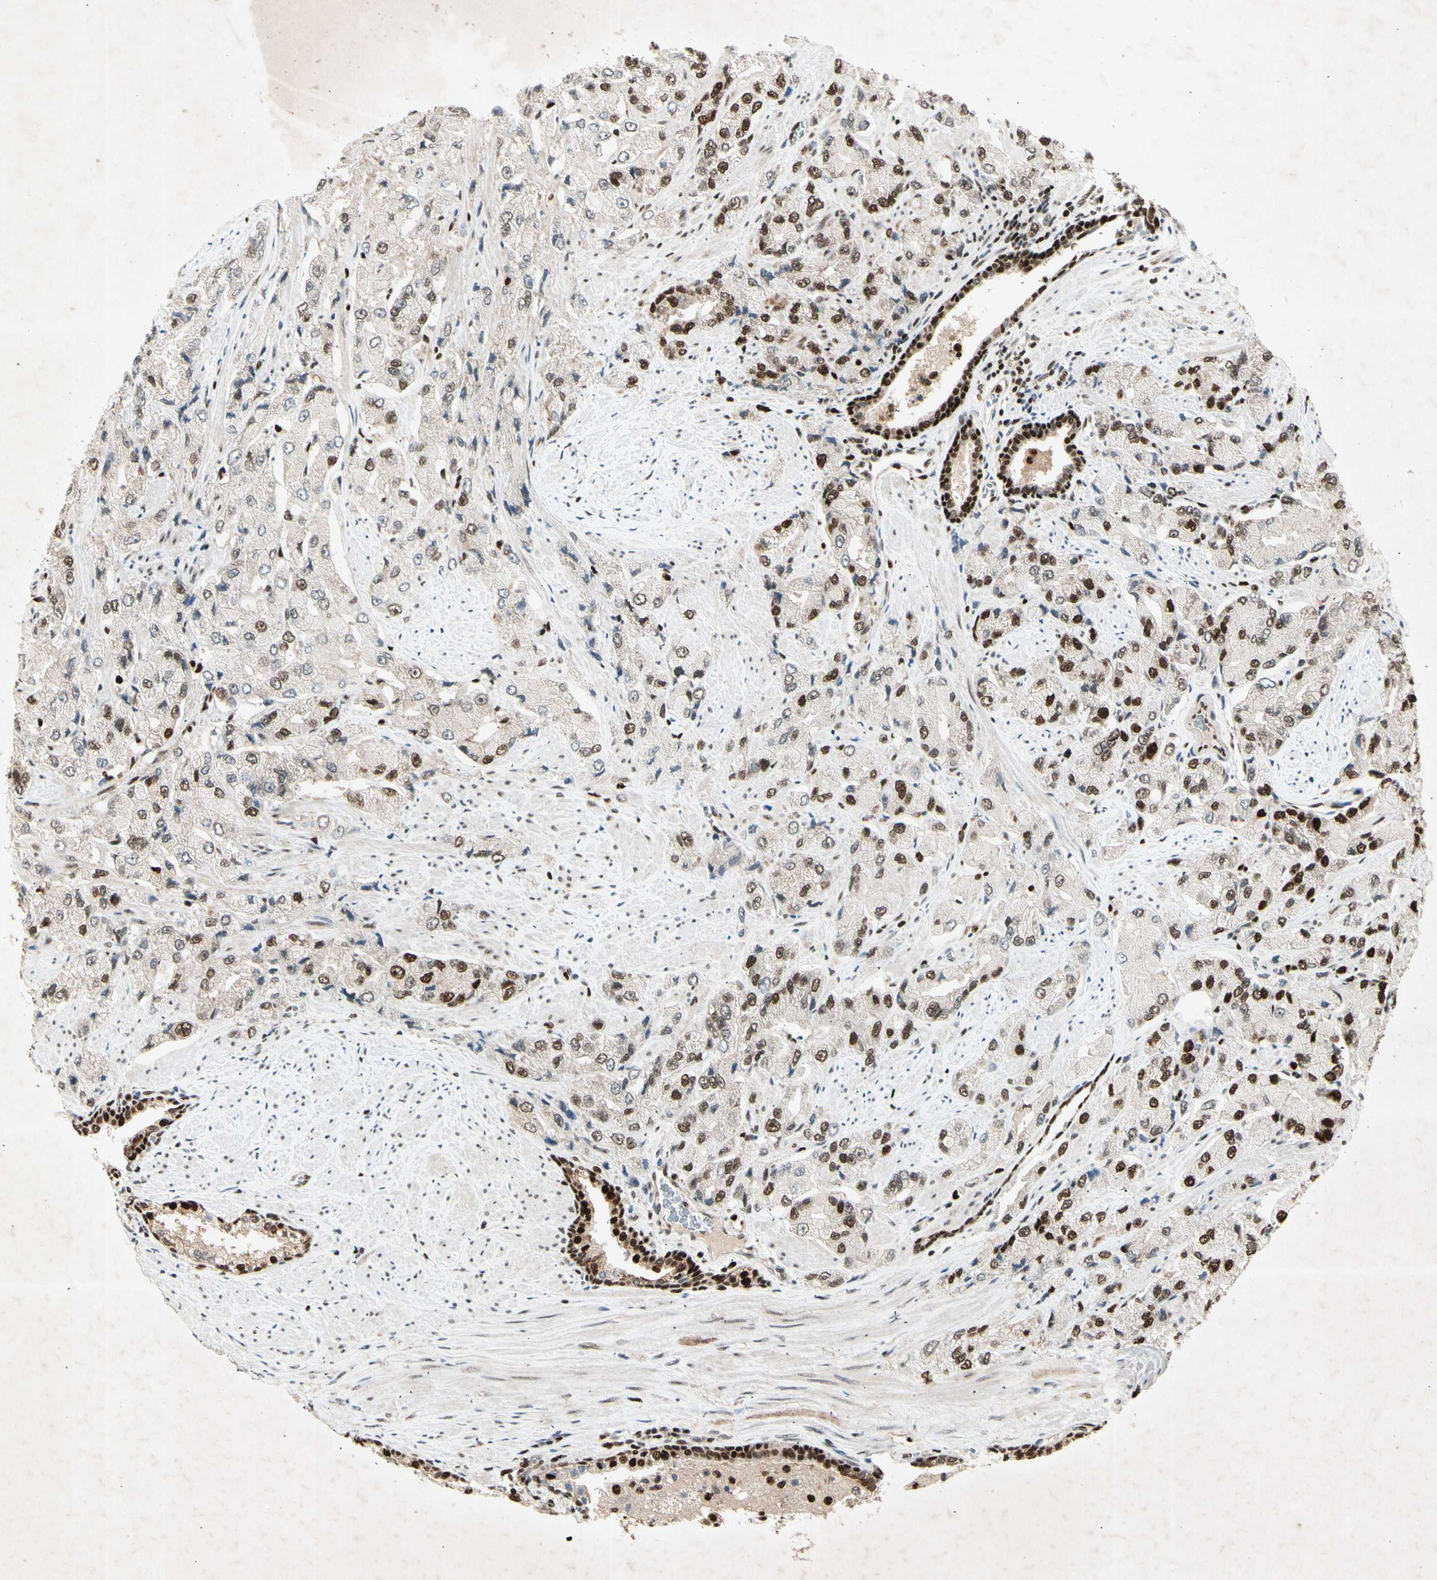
{"staining": {"intensity": "strong", "quantity": "25%-75%", "location": "nuclear"}, "tissue": "prostate cancer", "cell_type": "Tumor cells", "image_type": "cancer", "snomed": [{"axis": "morphology", "description": "Adenocarcinoma, High grade"}, {"axis": "topography", "description": "Prostate"}], "caption": "A brown stain labels strong nuclear staining of a protein in human prostate adenocarcinoma (high-grade) tumor cells.", "gene": "RNF43", "patient": {"sex": "male", "age": 58}}